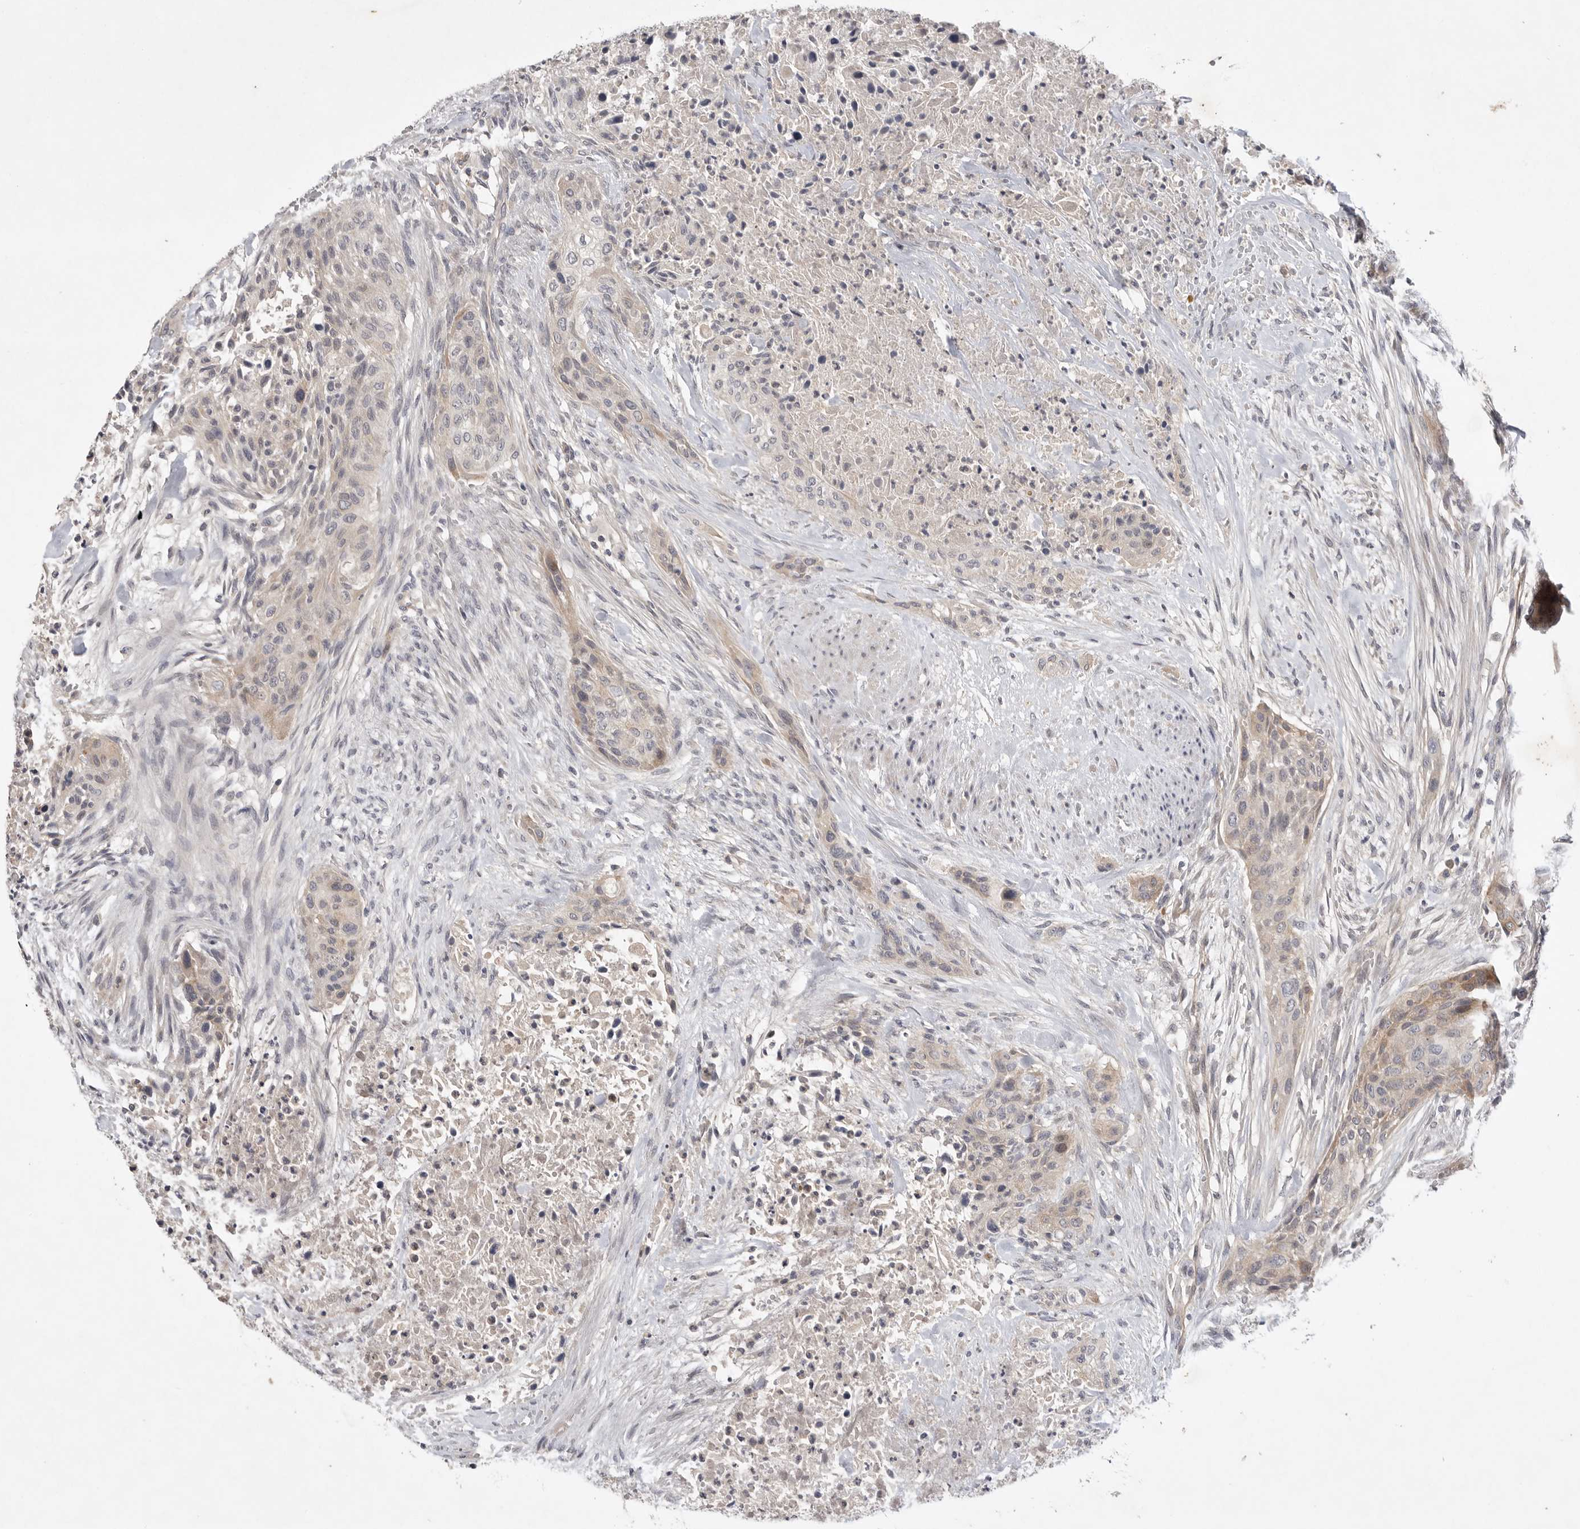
{"staining": {"intensity": "weak", "quantity": "<25%", "location": "cytoplasmic/membranous"}, "tissue": "urothelial cancer", "cell_type": "Tumor cells", "image_type": "cancer", "snomed": [{"axis": "morphology", "description": "Urothelial carcinoma, High grade"}, {"axis": "topography", "description": "Urinary bladder"}], "caption": "High magnification brightfield microscopy of urothelial cancer stained with DAB (brown) and counterstained with hematoxylin (blue): tumor cells show no significant expression.", "gene": "ITGAD", "patient": {"sex": "male", "age": 35}}